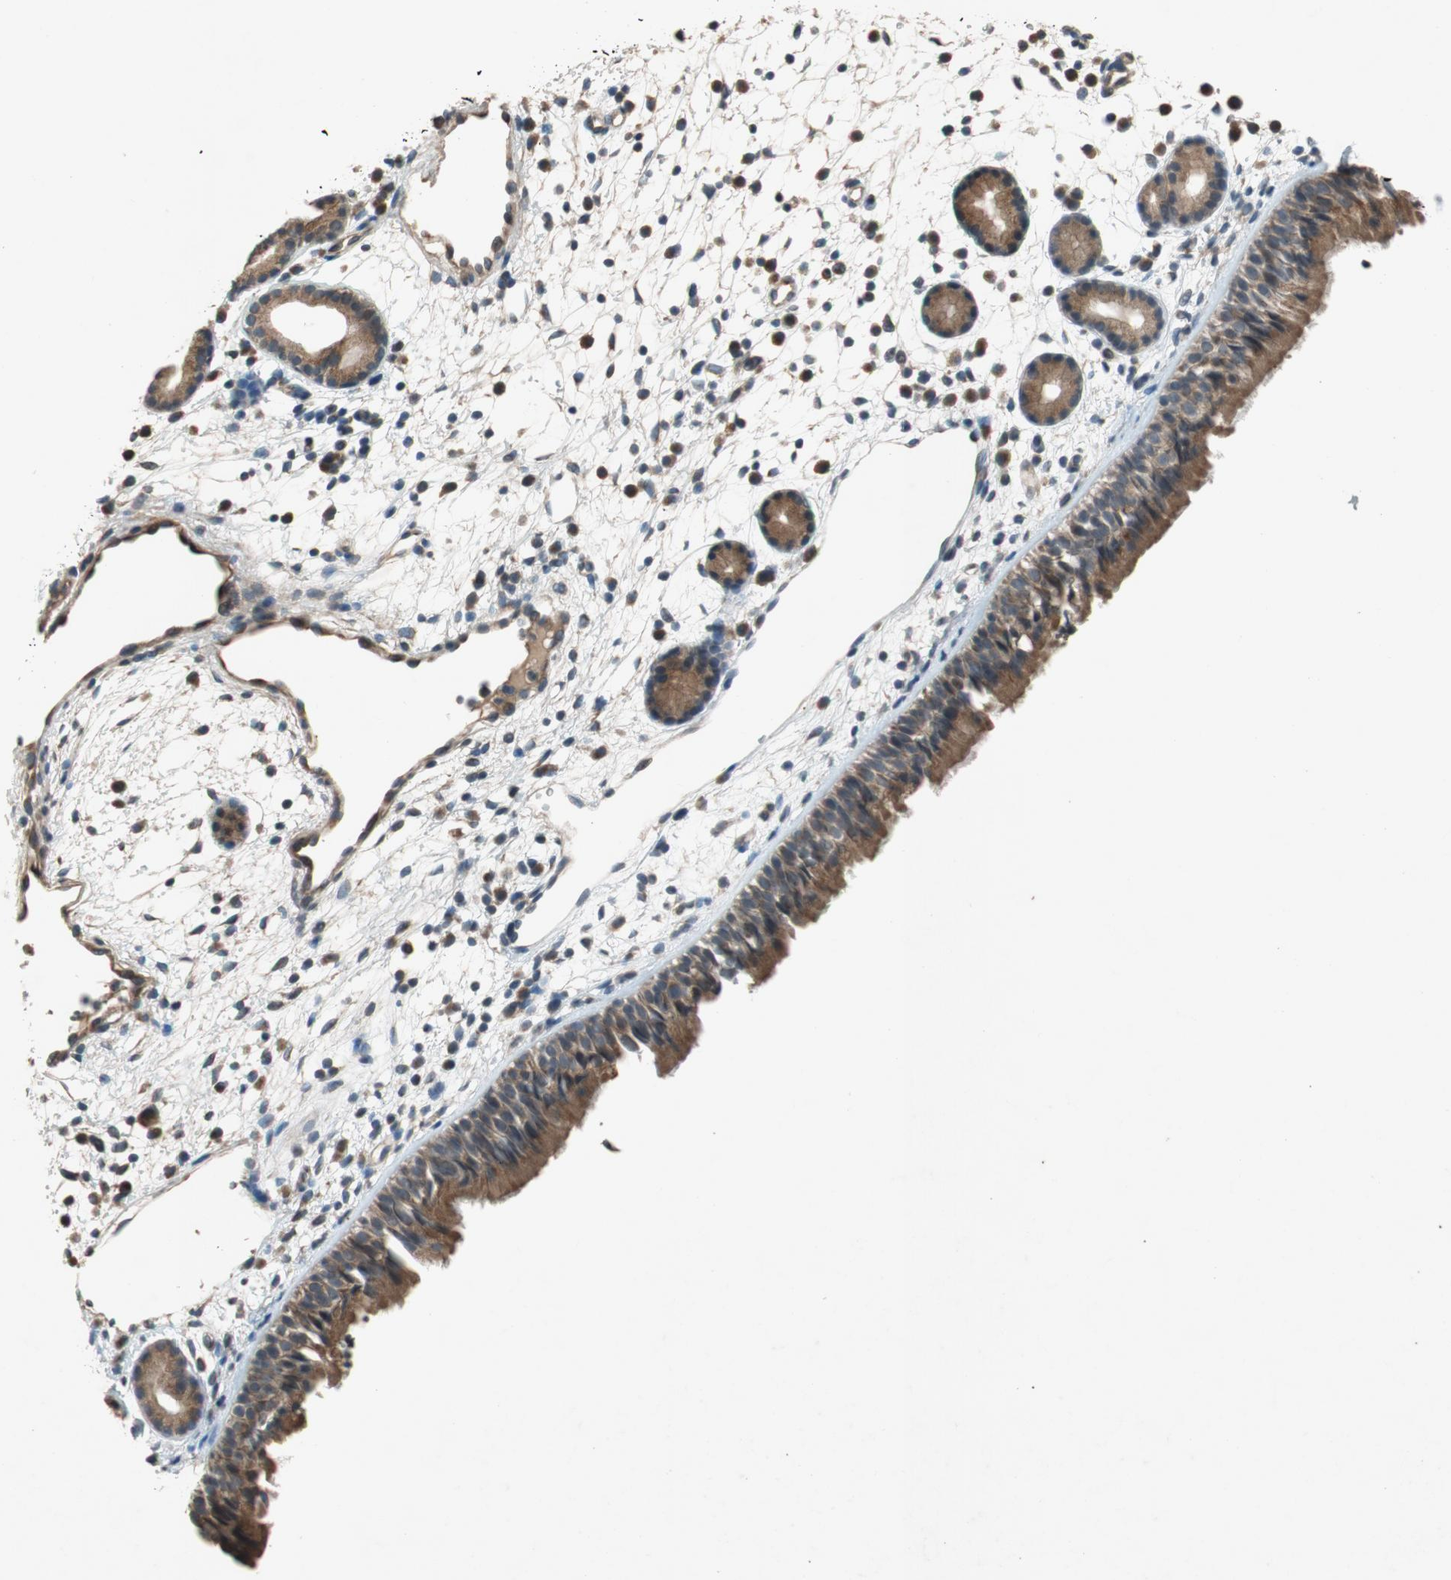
{"staining": {"intensity": "moderate", "quantity": ">75%", "location": "cytoplasmic/membranous"}, "tissue": "nasopharynx", "cell_type": "Respiratory epithelial cells", "image_type": "normal", "snomed": [{"axis": "morphology", "description": "Normal tissue, NOS"}, {"axis": "morphology", "description": "Inflammation, NOS"}, {"axis": "topography", "description": "Nasopharynx"}], "caption": "High-magnification brightfield microscopy of normal nasopharynx stained with DAB (3,3'-diaminobenzidine) (brown) and counterstained with hematoxylin (blue). respiratory epithelial cells exhibit moderate cytoplasmic/membranous staining is appreciated in approximately>75% of cells.", "gene": "ATP2C1", "patient": {"sex": "female", "age": 55}}